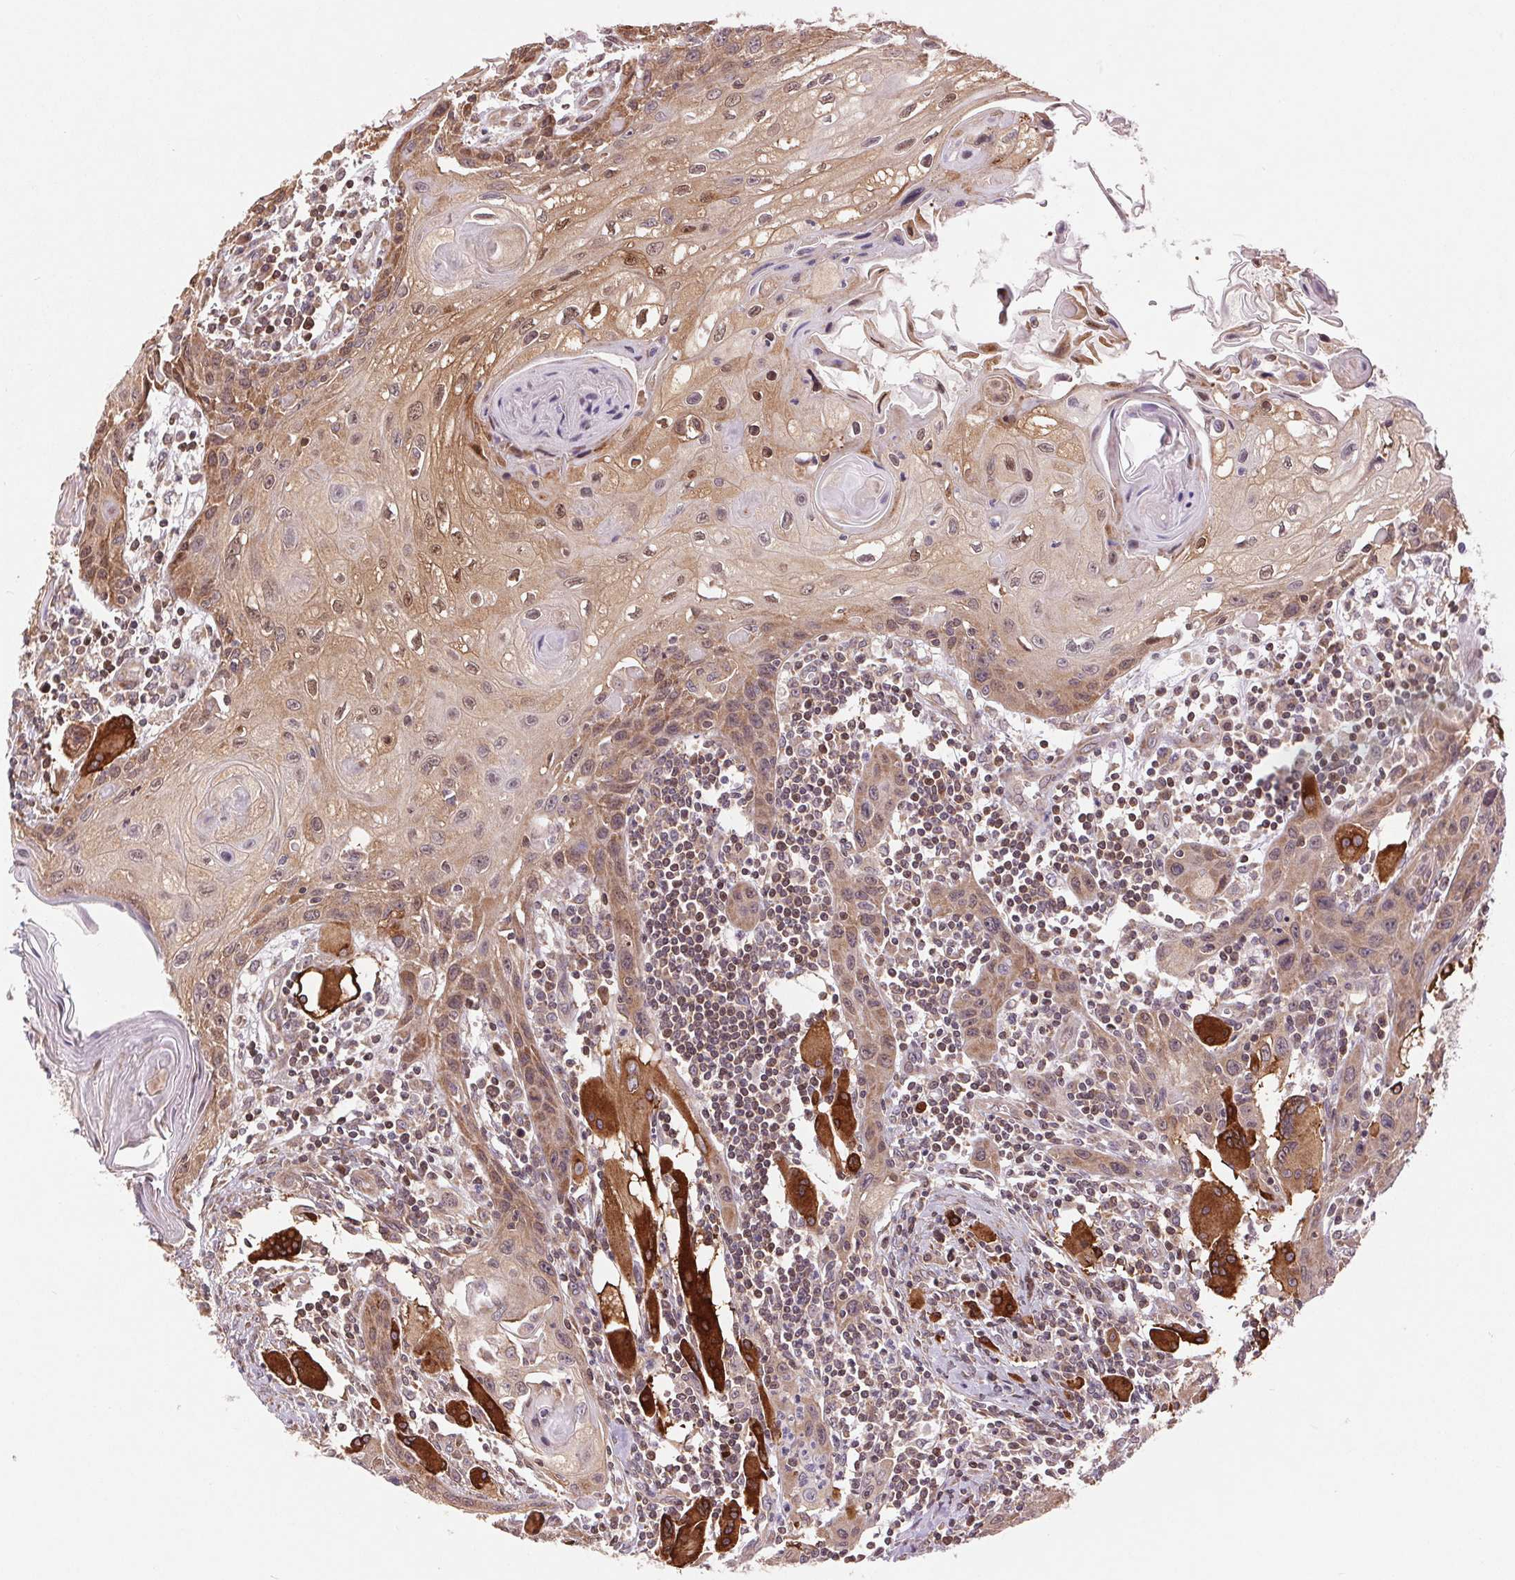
{"staining": {"intensity": "moderate", "quantity": "25%-75%", "location": "cytoplasmic/membranous,nuclear"}, "tissue": "head and neck cancer", "cell_type": "Tumor cells", "image_type": "cancer", "snomed": [{"axis": "morphology", "description": "Squamous cell carcinoma, NOS"}, {"axis": "topography", "description": "Oral tissue"}, {"axis": "topography", "description": "Head-Neck"}], "caption": "High-power microscopy captured an IHC image of head and neck squamous cell carcinoma, revealing moderate cytoplasmic/membranous and nuclear expression in about 25%-75% of tumor cells.", "gene": "BTF3L4", "patient": {"sex": "male", "age": 58}}